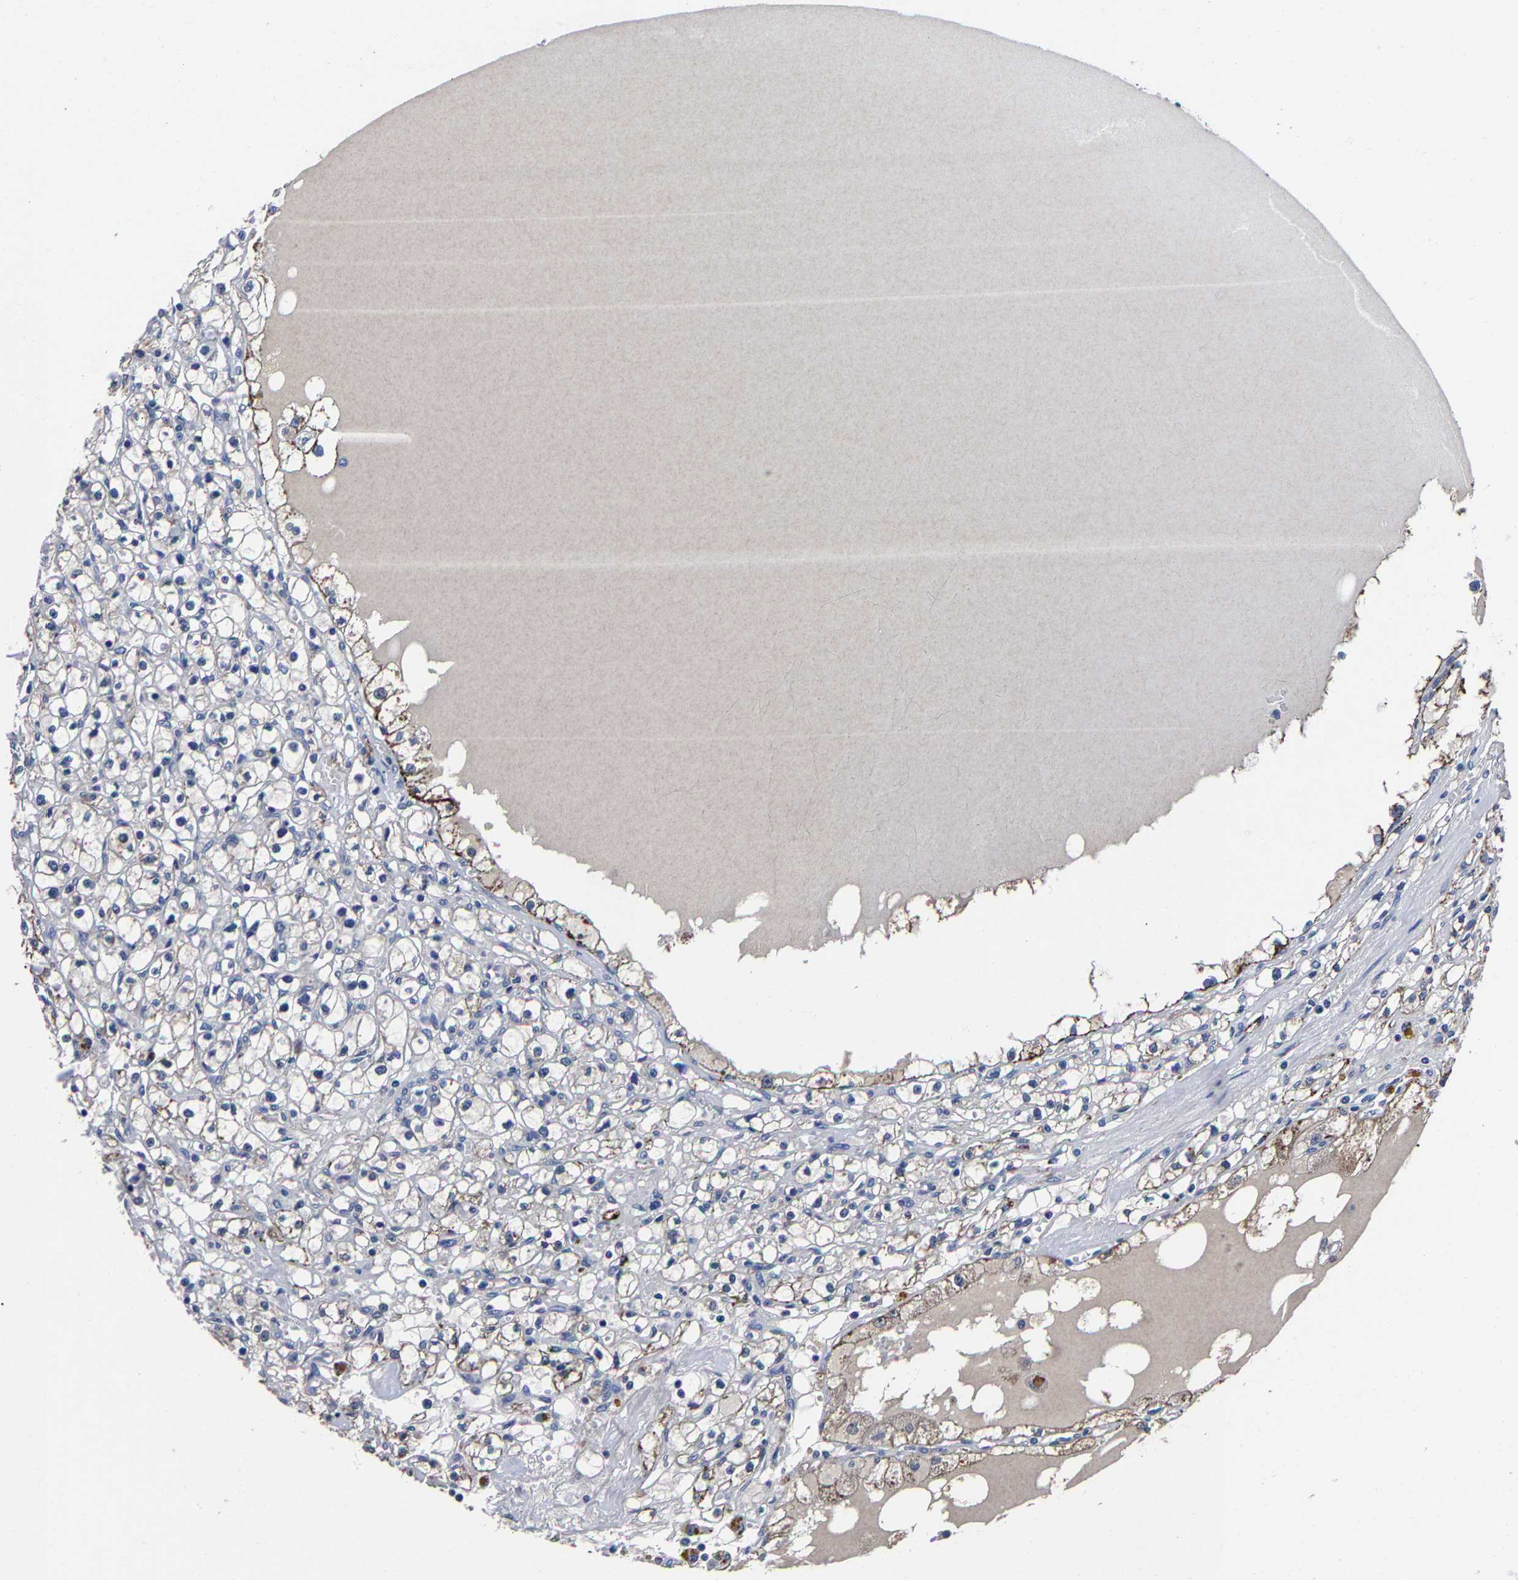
{"staining": {"intensity": "moderate", "quantity": "<25%", "location": "cytoplasmic/membranous"}, "tissue": "renal cancer", "cell_type": "Tumor cells", "image_type": "cancer", "snomed": [{"axis": "morphology", "description": "Adenocarcinoma, NOS"}, {"axis": "topography", "description": "Kidney"}], "caption": "Moderate cytoplasmic/membranous expression is identified in about <25% of tumor cells in renal cancer (adenocarcinoma).", "gene": "PSPH", "patient": {"sex": "male", "age": 56}}